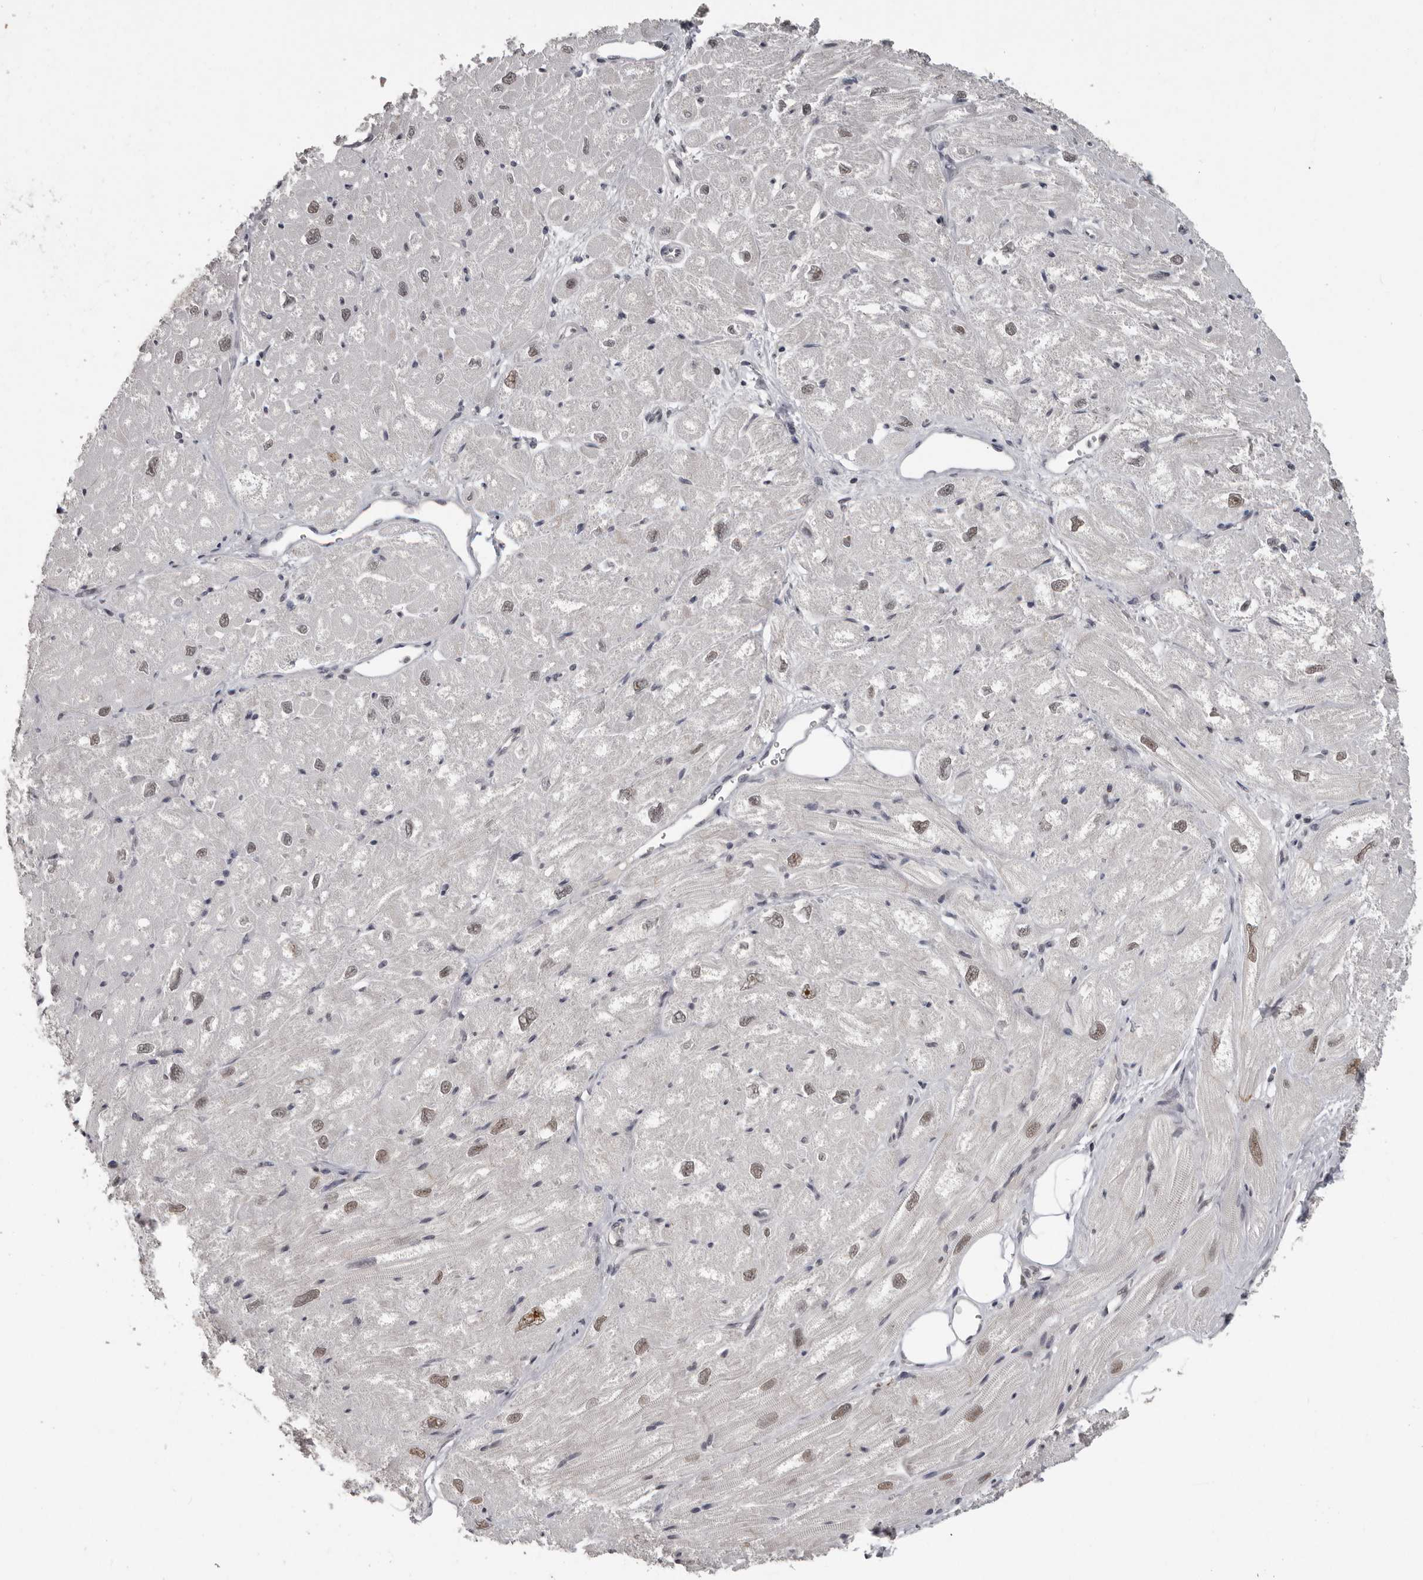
{"staining": {"intensity": "negative", "quantity": "none", "location": "none"}, "tissue": "heart muscle", "cell_type": "Cardiomyocytes", "image_type": "normal", "snomed": [{"axis": "morphology", "description": "Normal tissue, NOS"}, {"axis": "topography", "description": "Heart"}], "caption": "This is a micrograph of immunohistochemistry (IHC) staining of unremarkable heart muscle, which shows no staining in cardiomyocytes. (DAB (3,3'-diaminobenzidine) IHC with hematoxylin counter stain).", "gene": "SRCAP", "patient": {"sex": "male", "age": 50}}